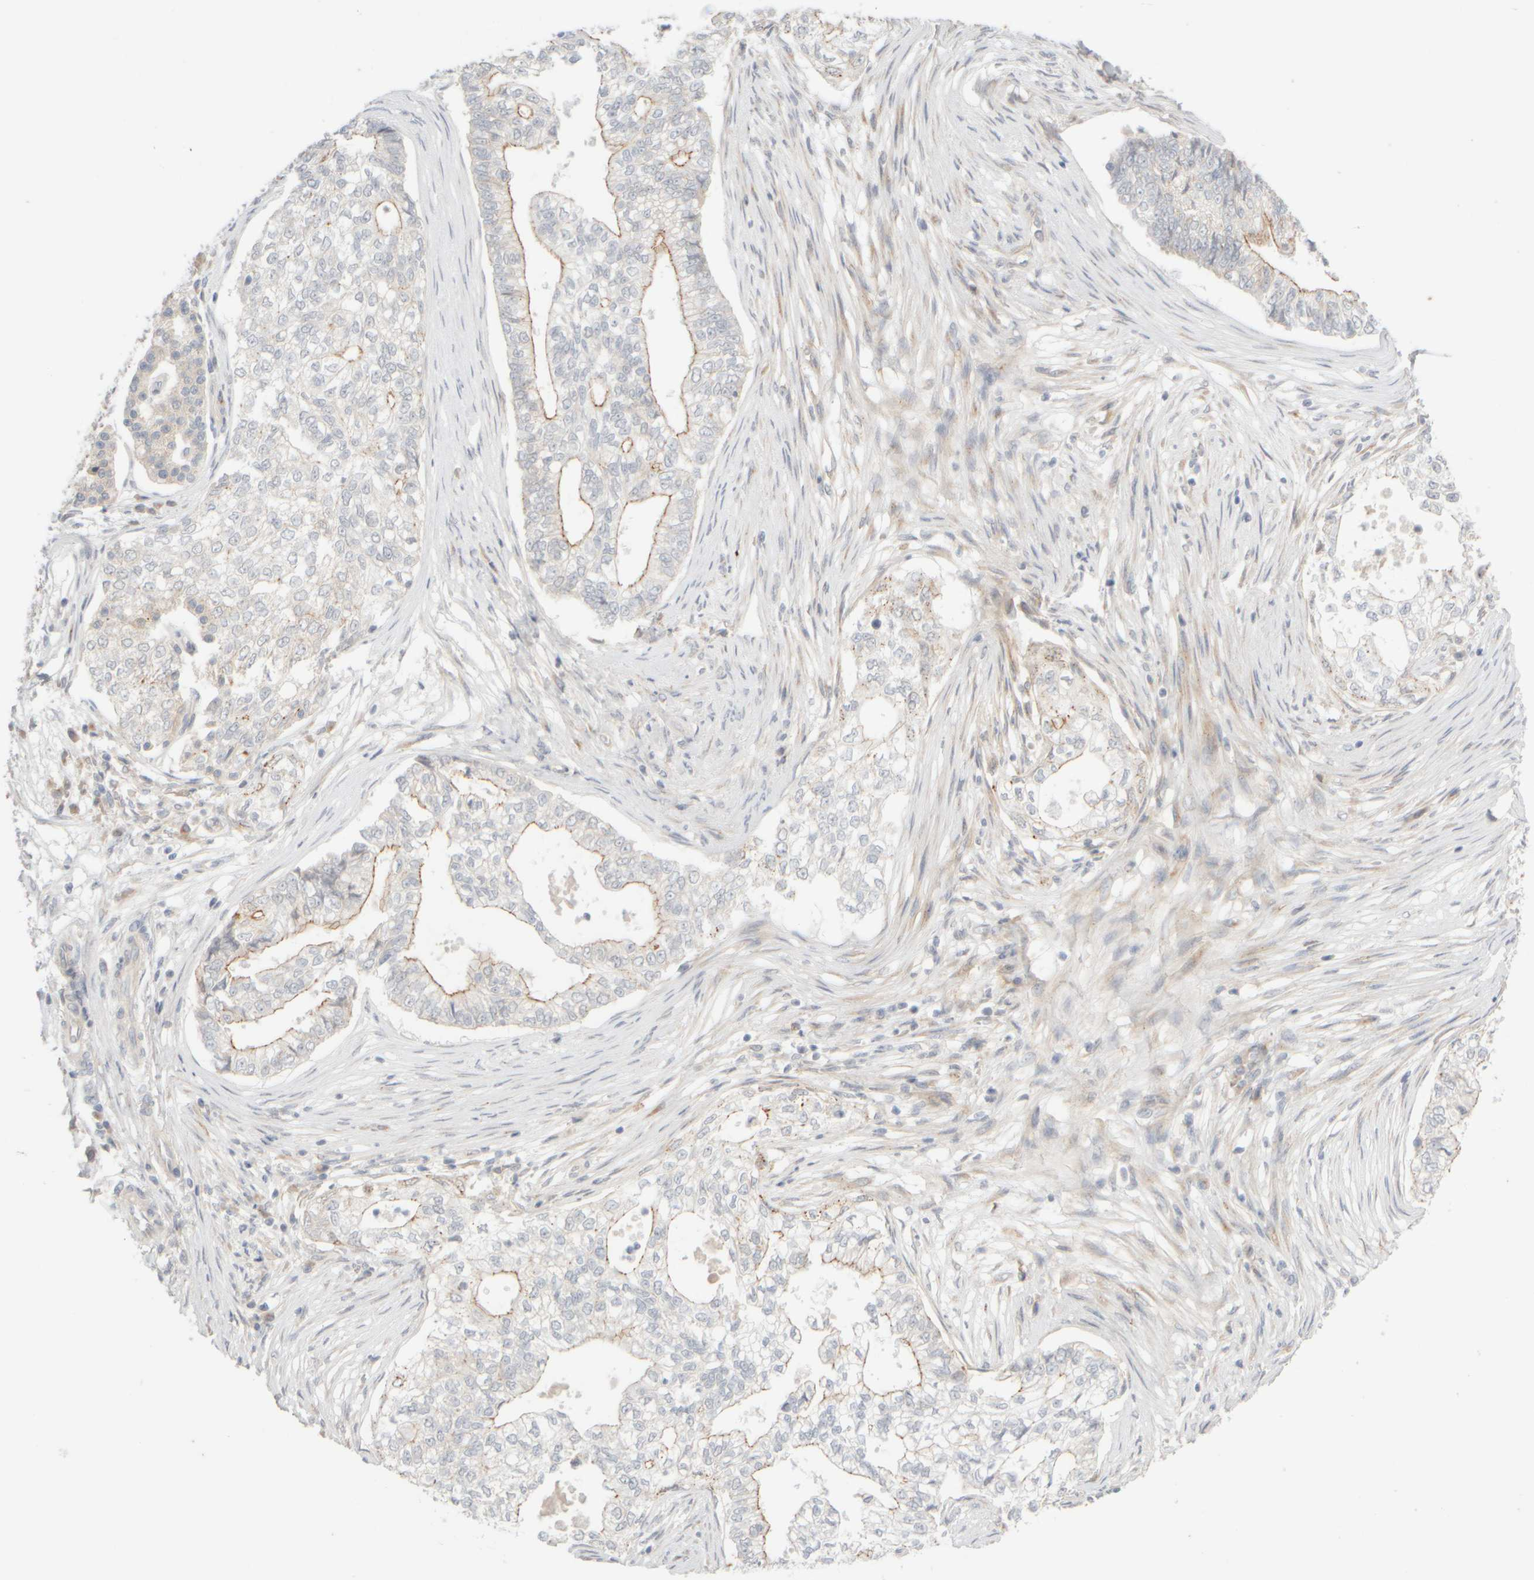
{"staining": {"intensity": "weak", "quantity": "<25%", "location": "cytoplasmic/membranous"}, "tissue": "pancreatic cancer", "cell_type": "Tumor cells", "image_type": "cancer", "snomed": [{"axis": "morphology", "description": "Adenocarcinoma, NOS"}, {"axis": "topography", "description": "Pancreas"}], "caption": "DAB (3,3'-diaminobenzidine) immunohistochemical staining of human pancreatic cancer exhibits no significant expression in tumor cells.", "gene": "GOPC", "patient": {"sex": "male", "age": 72}}